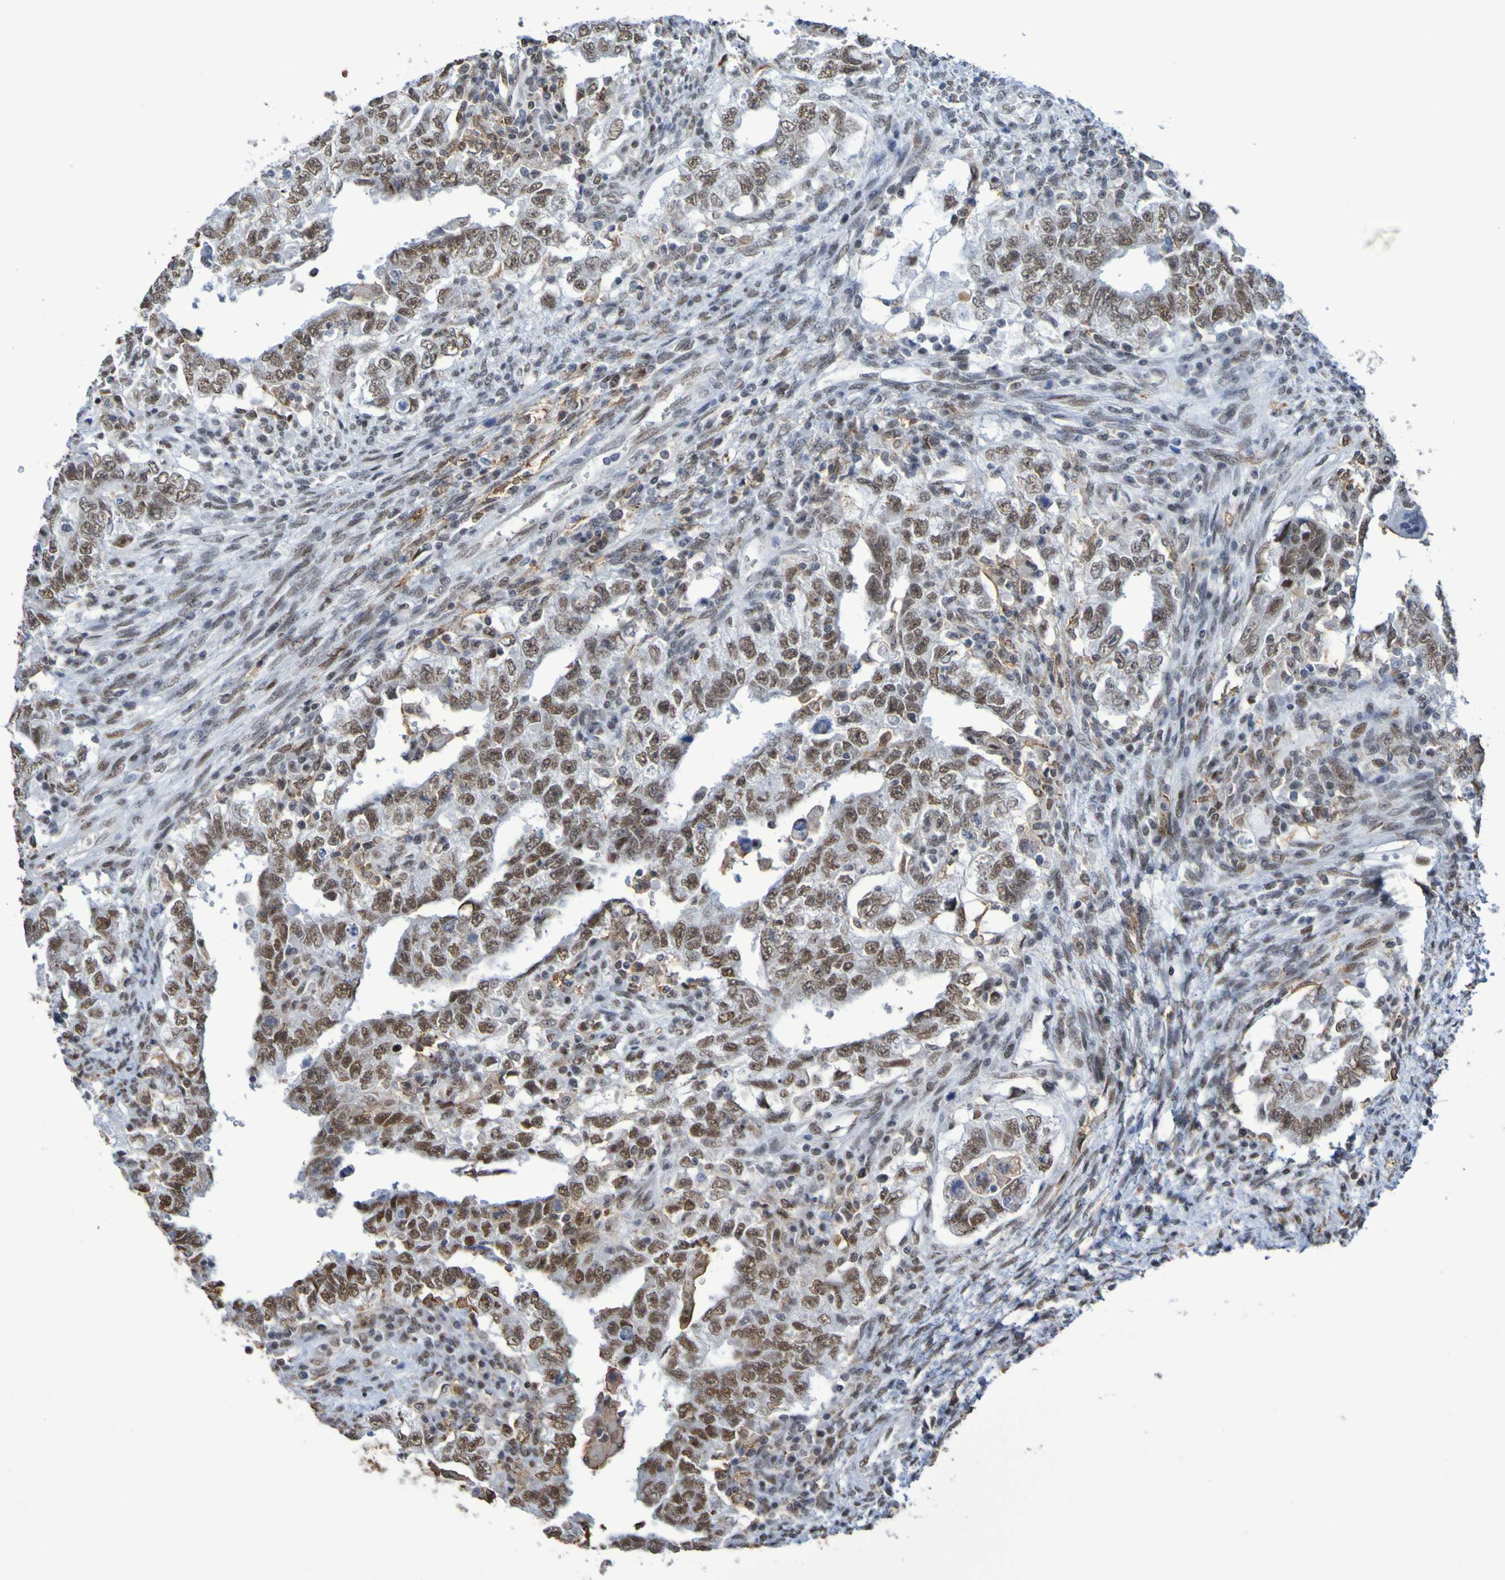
{"staining": {"intensity": "moderate", "quantity": ">75%", "location": "nuclear"}, "tissue": "testis cancer", "cell_type": "Tumor cells", "image_type": "cancer", "snomed": [{"axis": "morphology", "description": "Carcinoma, Embryonal, NOS"}, {"axis": "topography", "description": "Testis"}], "caption": "This is an image of immunohistochemistry staining of embryonal carcinoma (testis), which shows moderate positivity in the nuclear of tumor cells.", "gene": "MRTFB", "patient": {"sex": "male", "age": 26}}